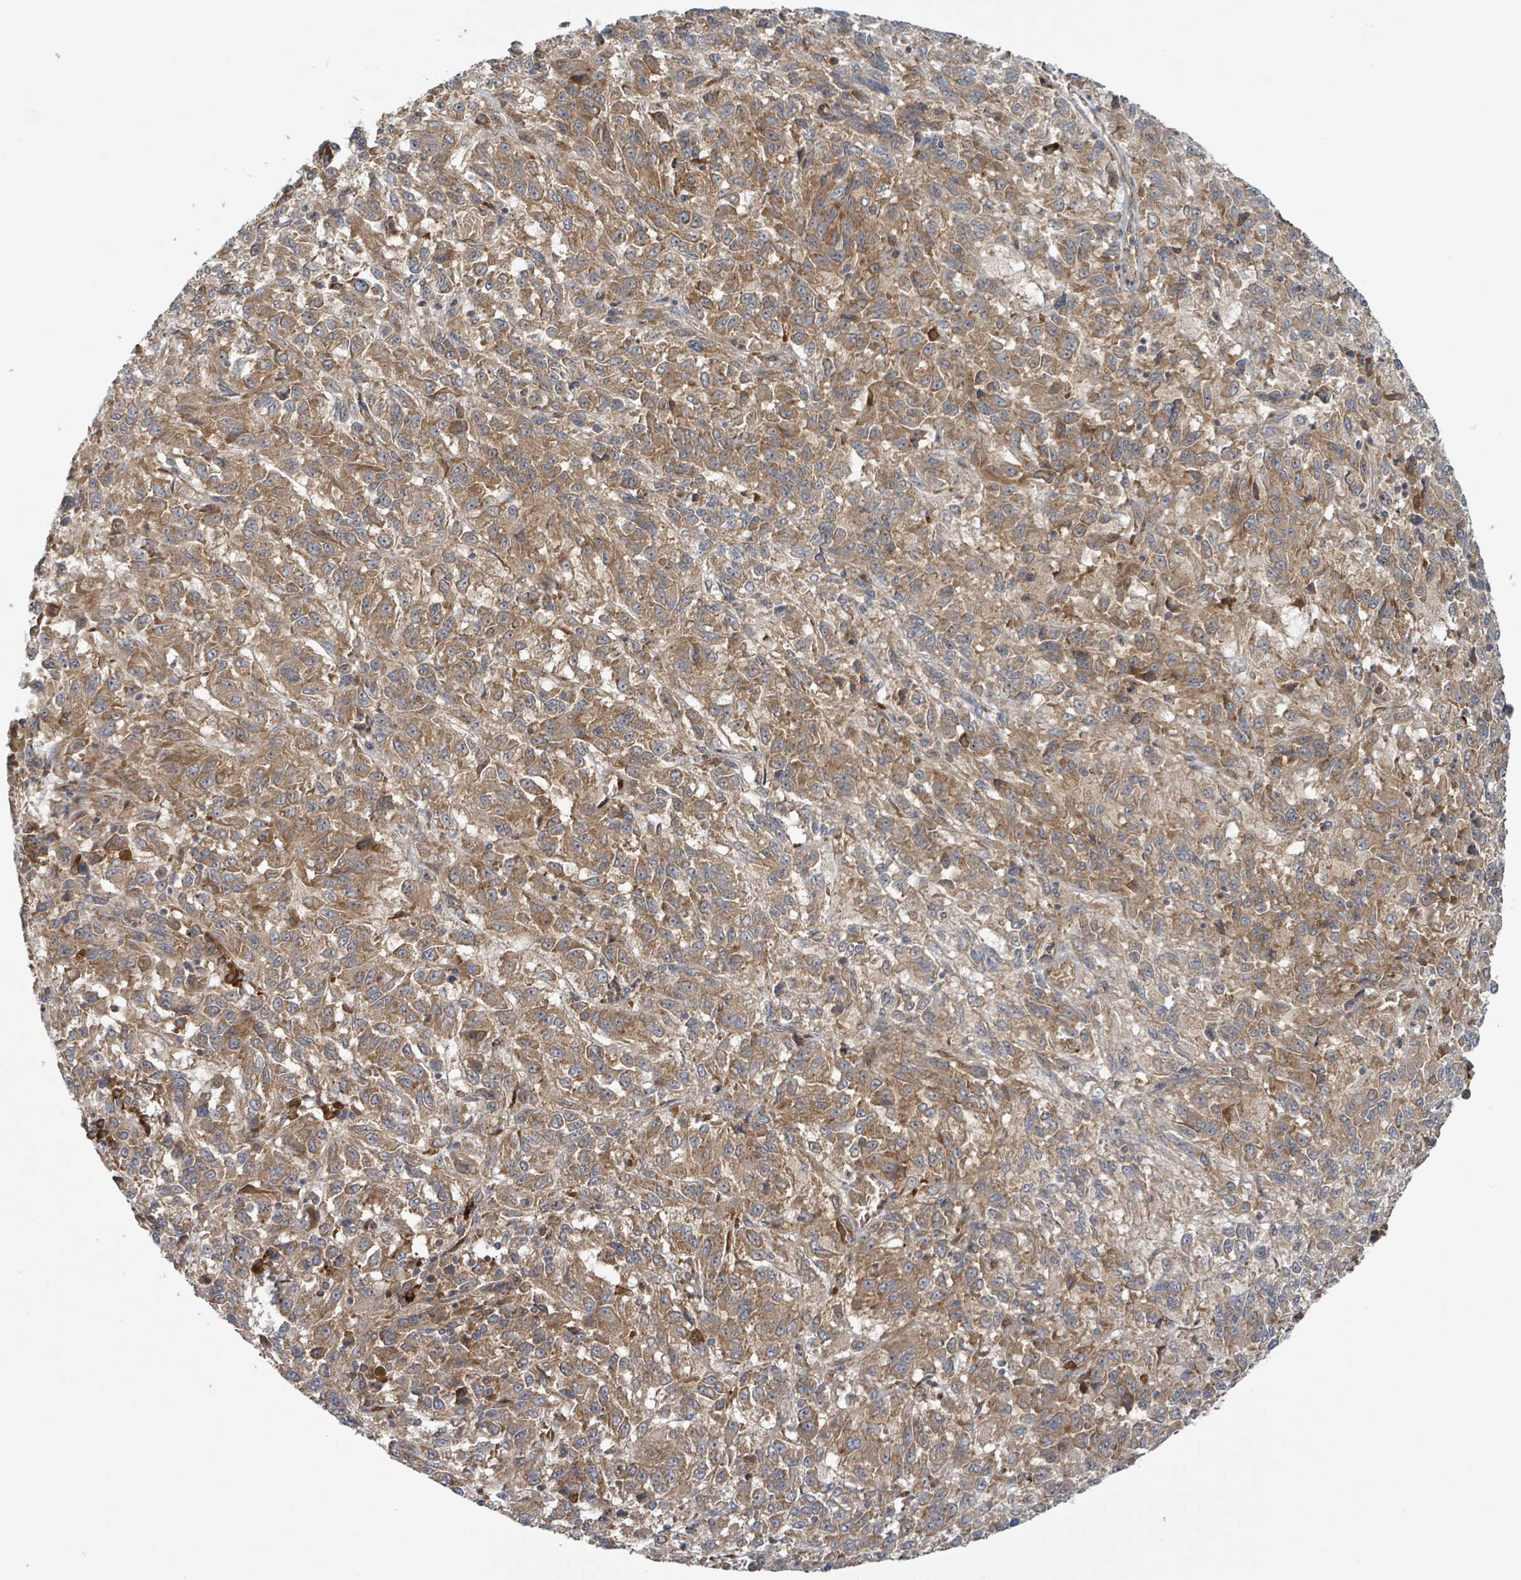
{"staining": {"intensity": "moderate", "quantity": ">75%", "location": "cytoplasmic/membranous"}, "tissue": "melanoma", "cell_type": "Tumor cells", "image_type": "cancer", "snomed": [{"axis": "morphology", "description": "Malignant melanoma, Metastatic site"}, {"axis": "topography", "description": "Lung"}], "caption": "A histopathology image of human melanoma stained for a protein demonstrates moderate cytoplasmic/membranous brown staining in tumor cells.", "gene": "OR51E1", "patient": {"sex": "male", "age": 64}}